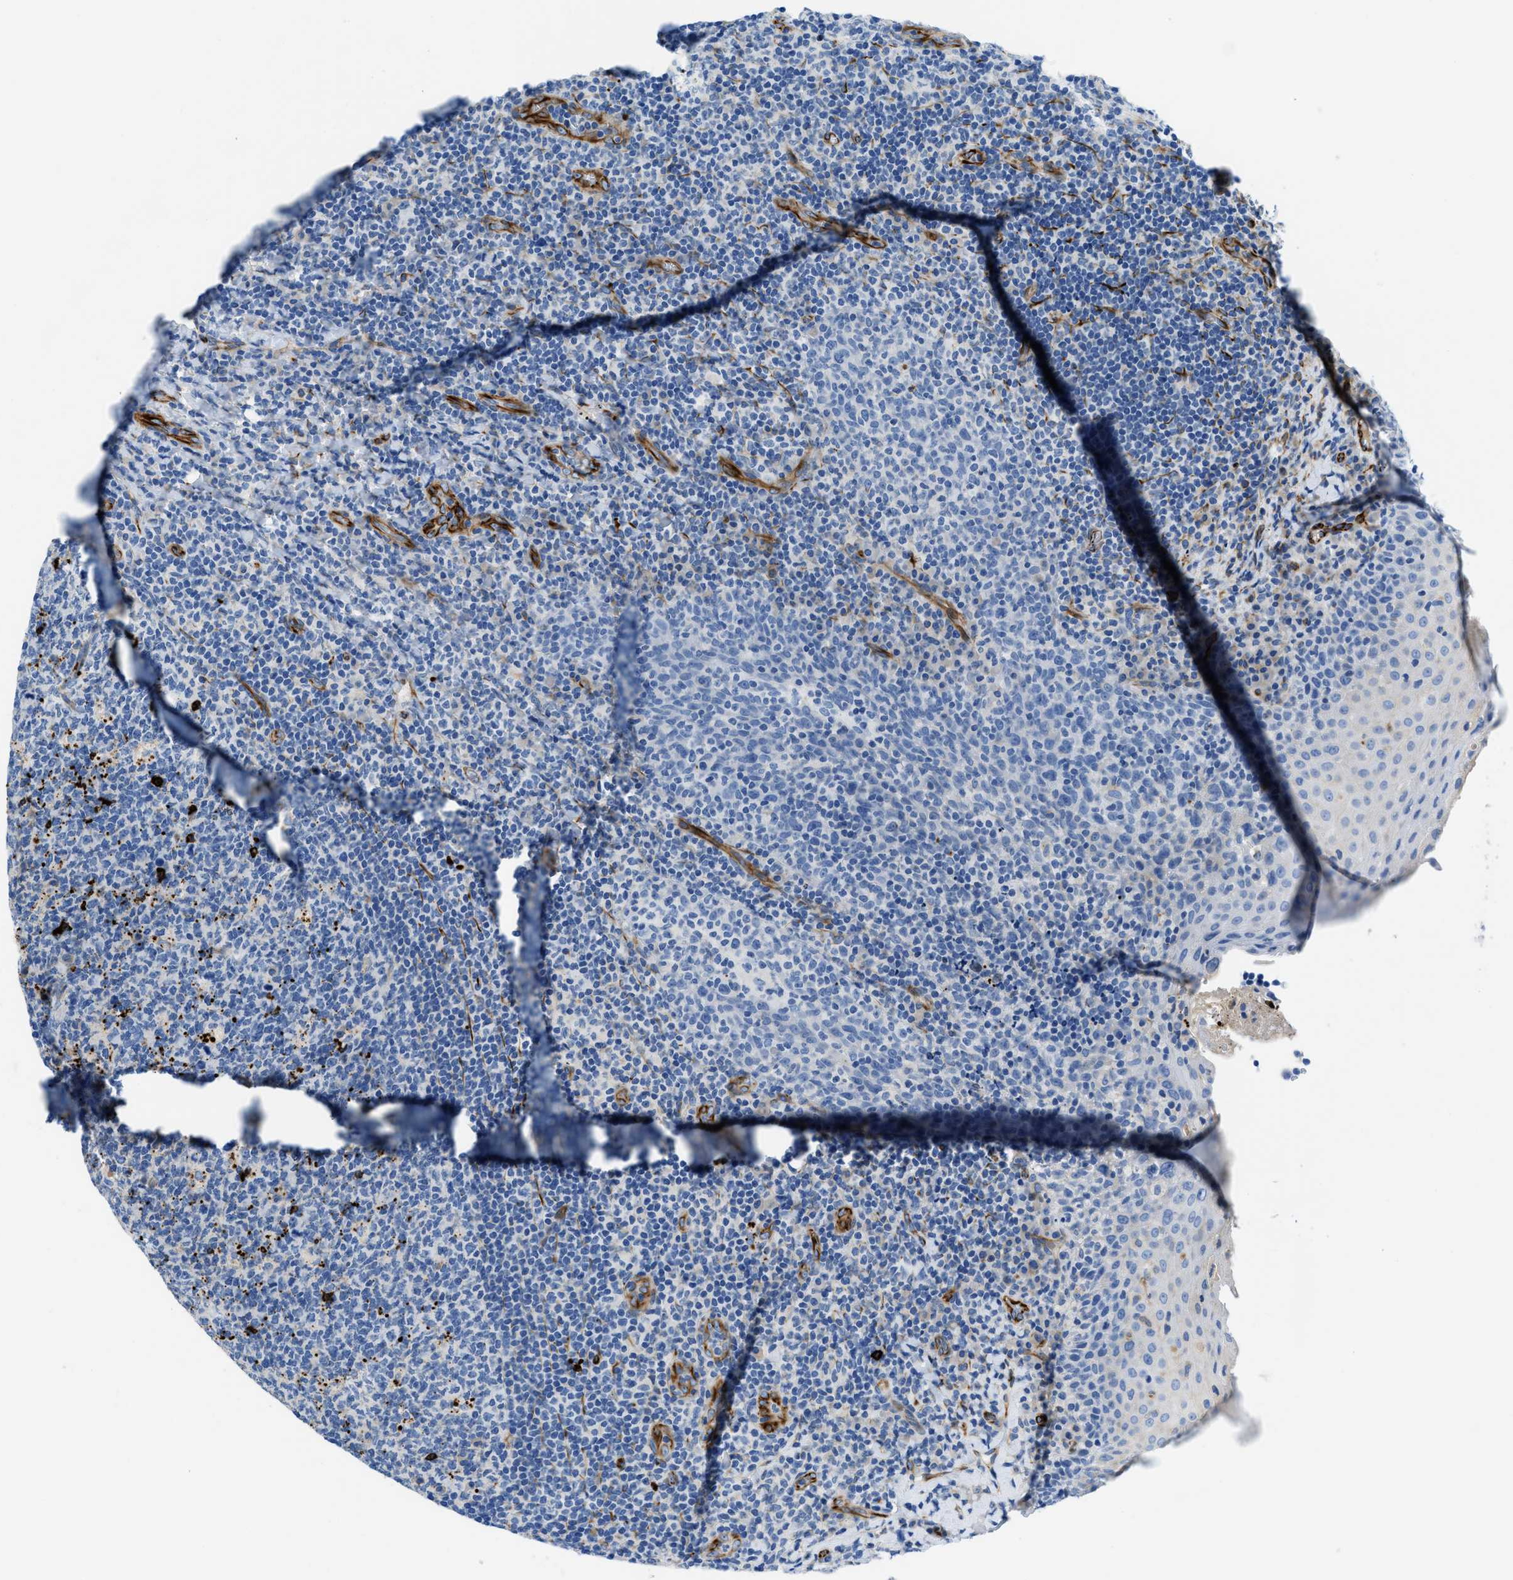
{"staining": {"intensity": "negative", "quantity": "none", "location": "none"}, "tissue": "tonsil", "cell_type": "Germinal center cells", "image_type": "normal", "snomed": [{"axis": "morphology", "description": "Normal tissue, NOS"}, {"axis": "topography", "description": "Tonsil"}], "caption": "The micrograph reveals no staining of germinal center cells in normal tonsil.", "gene": "XCR1", "patient": {"sex": "male", "age": 17}}